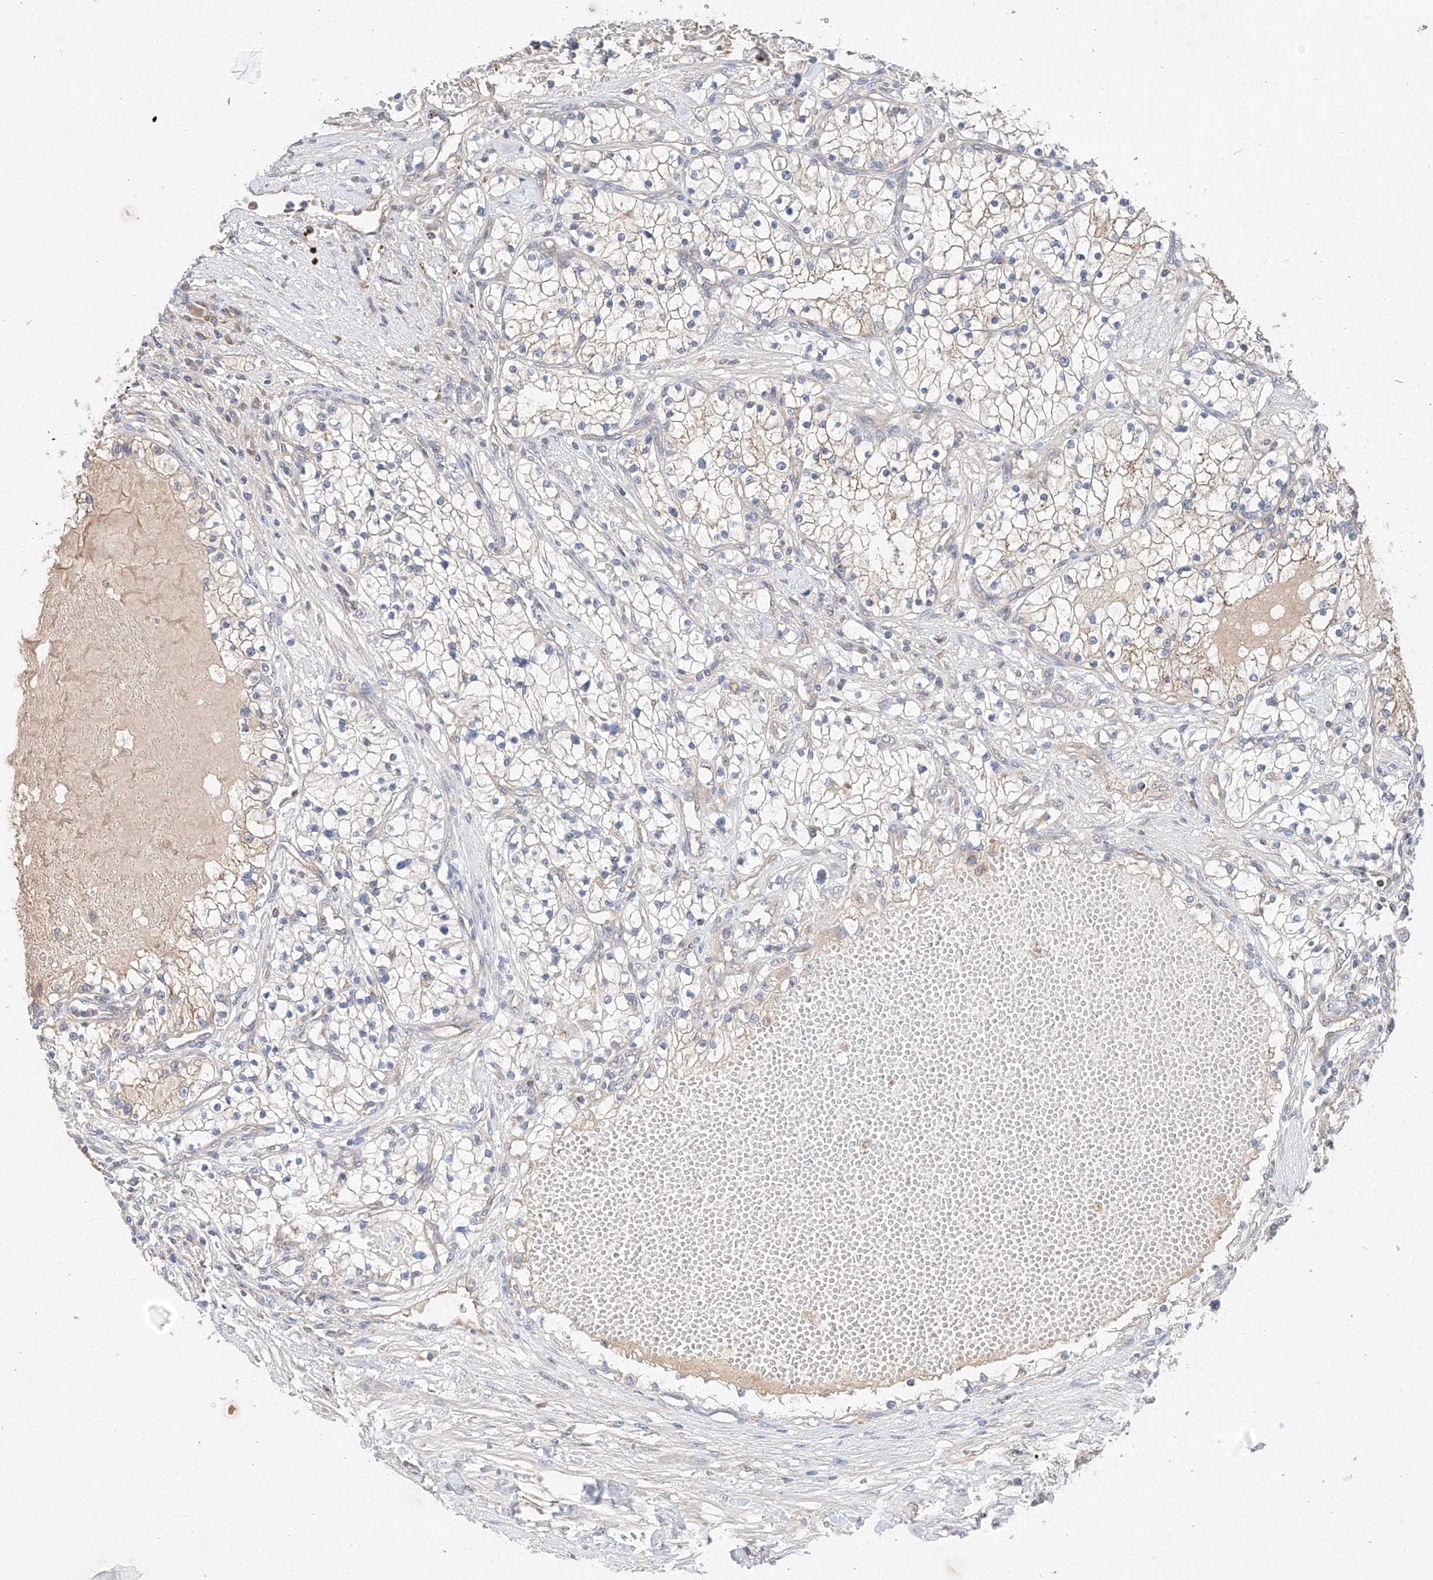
{"staining": {"intensity": "negative", "quantity": "none", "location": "none"}, "tissue": "renal cancer", "cell_type": "Tumor cells", "image_type": "cancer", "snomed": [{"axis": "morphology", "description": "Normal tissue, NOS"}, {"axis": "morphology", "description": "Adenocarcinoma, NOS"}, {"axis": "topography", "description": "Kidney"}], "caption": "Renal cancer was stained to show a protein in brown. There is no significant staining in tumor cells. (DAB (3,3'-diaminobenzidine) immunohistochemistry, high magnification).", "gene": "RUSC1", "patient": {"sex": "male", "age": 68}}